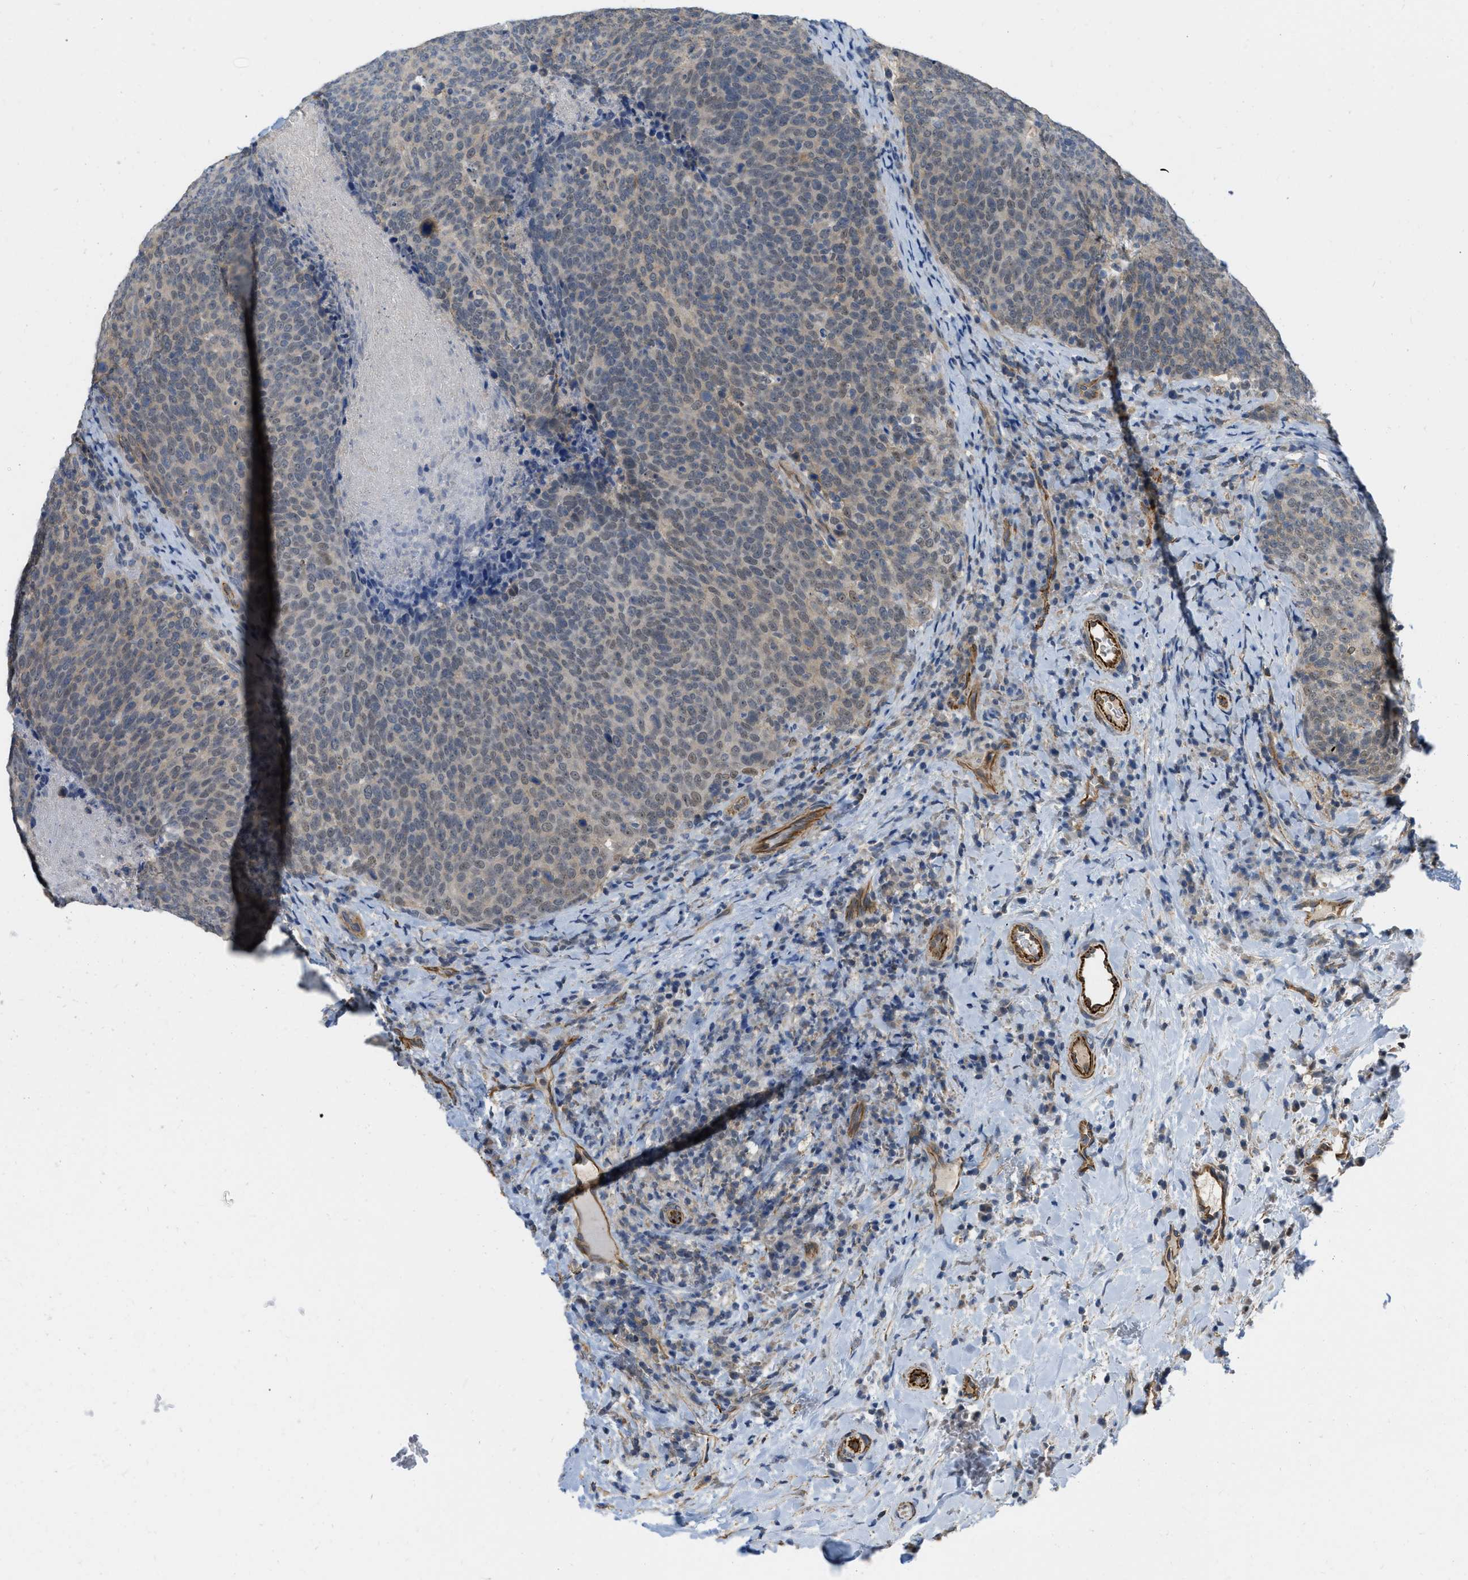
{"staining": {"intensity": "negative", "quantity": "none", "location": "none"}, "tissue": "head and neck cancer", "cell_type": "Tumor cells", "image_type": "cancer", "snomed": [{"axis": "morphology", "description": "Squamous cell carcinoma, NOS"}, {"axis": "morphology", "description": "Squamous cell carcinoma, metastatic, NOS"}, {"axis": "topography", "description": "Lymph node"}, {"axis": "topography", "description": "Head-Neck"}], "caption": "Immunohistochemistry of human head and neck squamous cell carcinoma demonstrates no staining in tumor cells.", "gene": "NAPEPLD", "patient": {"sex": "male", "age": 62}}